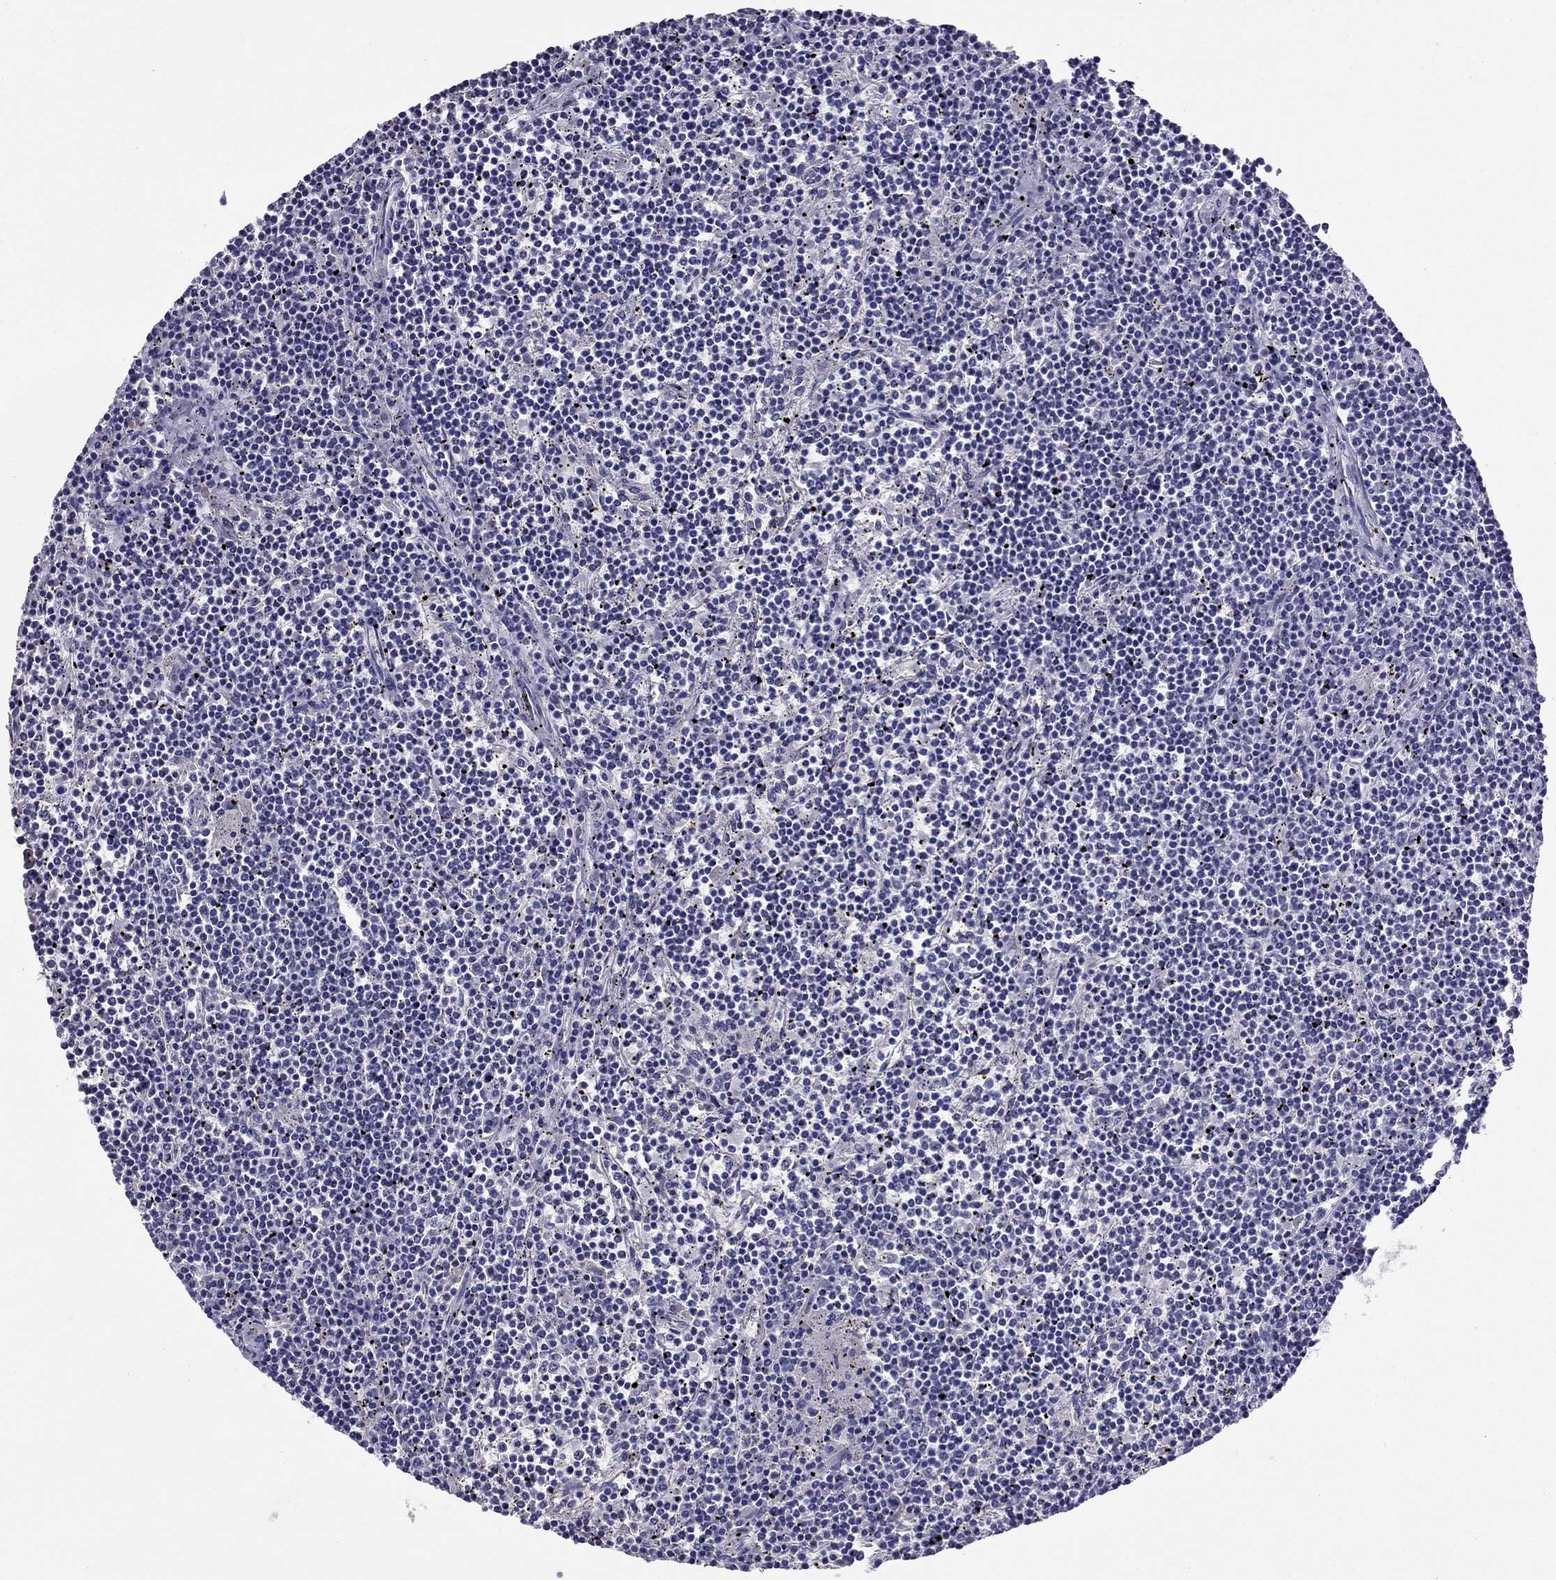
{"staining": {"intensity": "negative", "quantity": "none", "location": "none"}, "tissue": "lymphoma", "cell_type": "Tumor cells", "image_type": "cancer", "snomed": [{"axis": "morphology", "description": "Malignant lymphoma, non-Hodgkin's type, Low grade"}, {"axis": "topography", "description": "Spleen"}], "caption": "Immunohistochemistry of human malignant lymphoma, non-Hodgkin's type (low-grade) displays no expression in tumor cells.", "gene": "TBC1D21", "patient": {"sex": "female", "age": 19}}